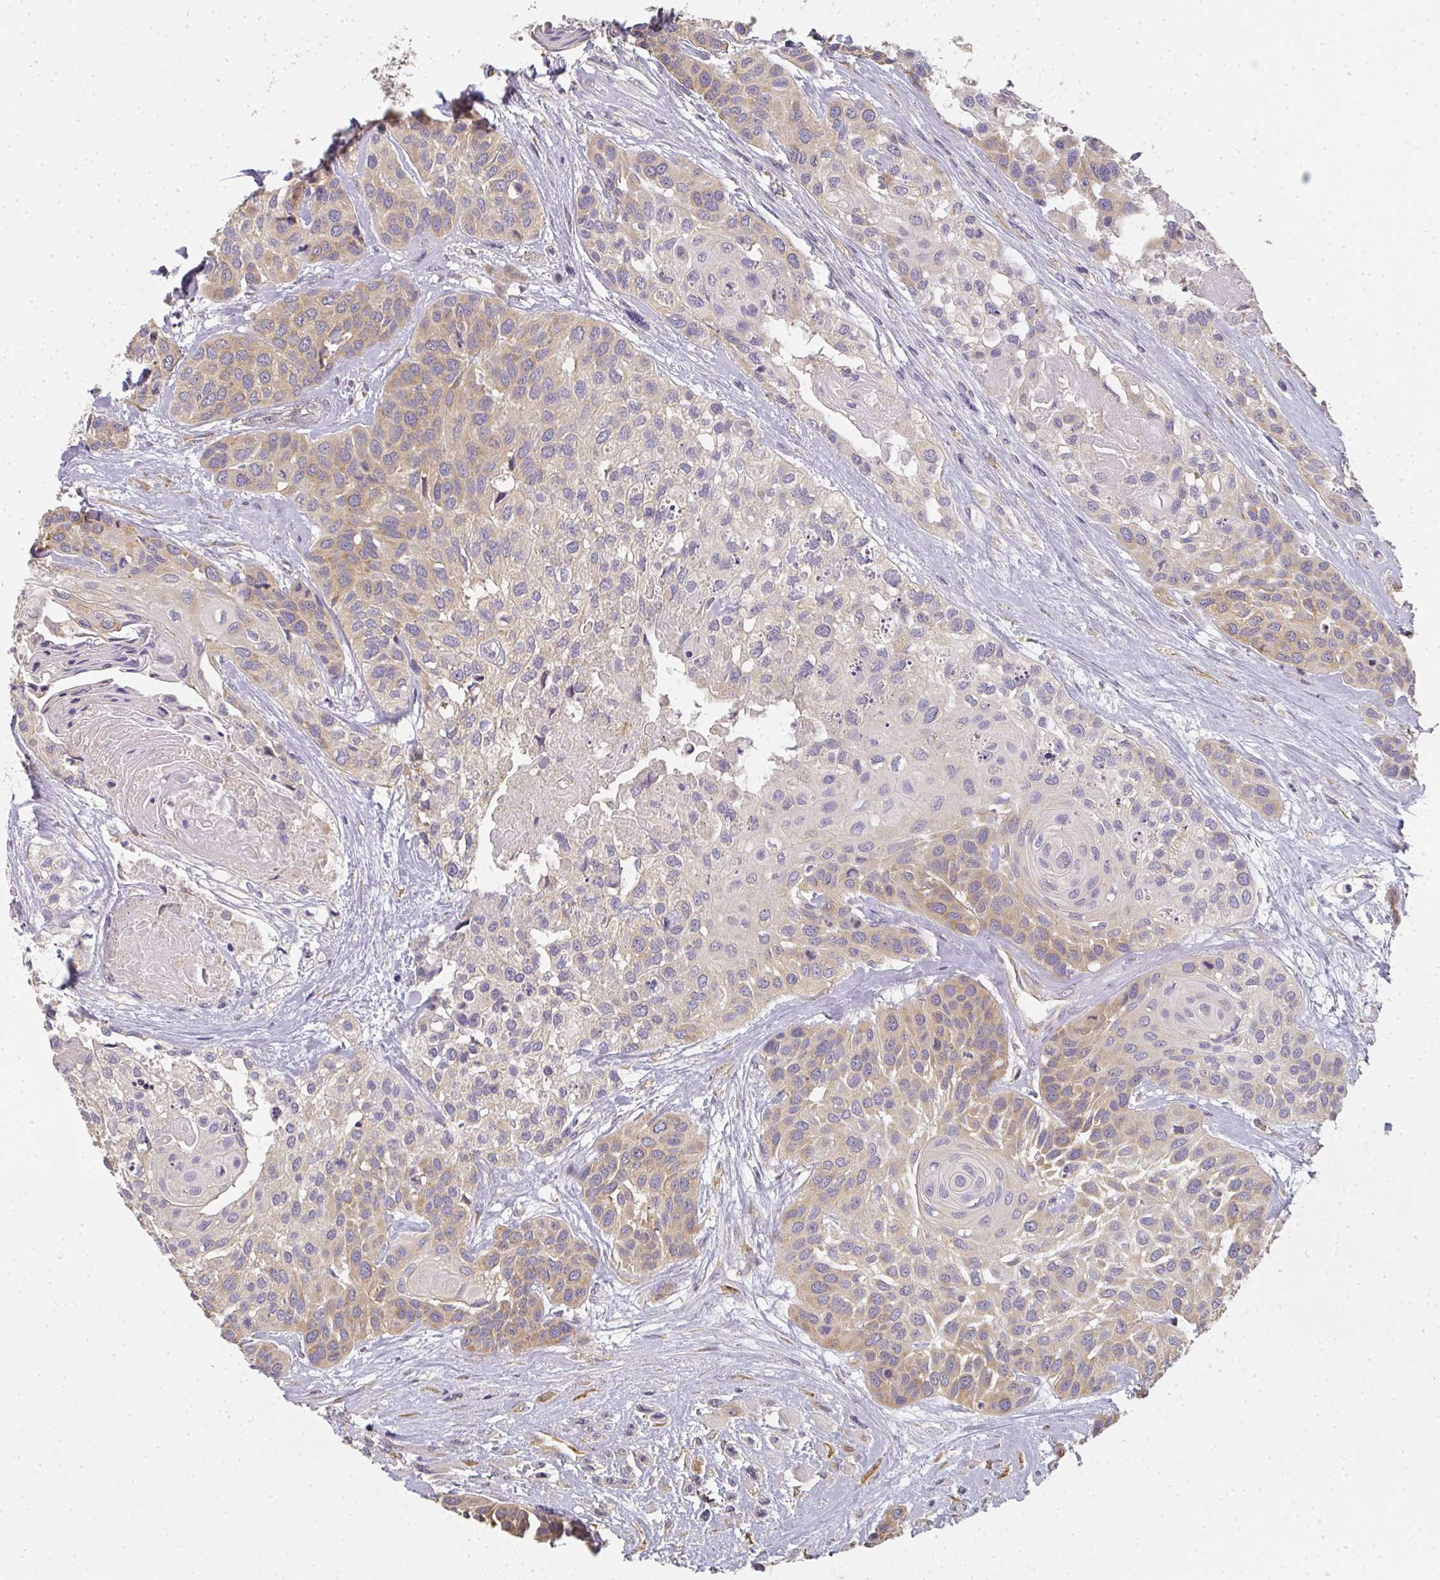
{"staining": {"intensity": "weak", "quantity": ">75%", "location": "cytoplasmic/membranous"}, "tissue": "head and neck cancer", "cell_type": "Tumor cells", "image_type": "cancer", "snomed": [{"axis": "morphology", "description": "Squamous cell carcinoma, NOS"}, {"axis": "topography", "description": "Head-Neck"}], "caption": "The photomicrograph shows immunohistochemical staining of head and neck cancer. There is weak cytoplasmic/membranous expression is present in about >75% of tumor cells.", "gene": "SLC35B3", "patient": {"sex": "female", "age": 50}}